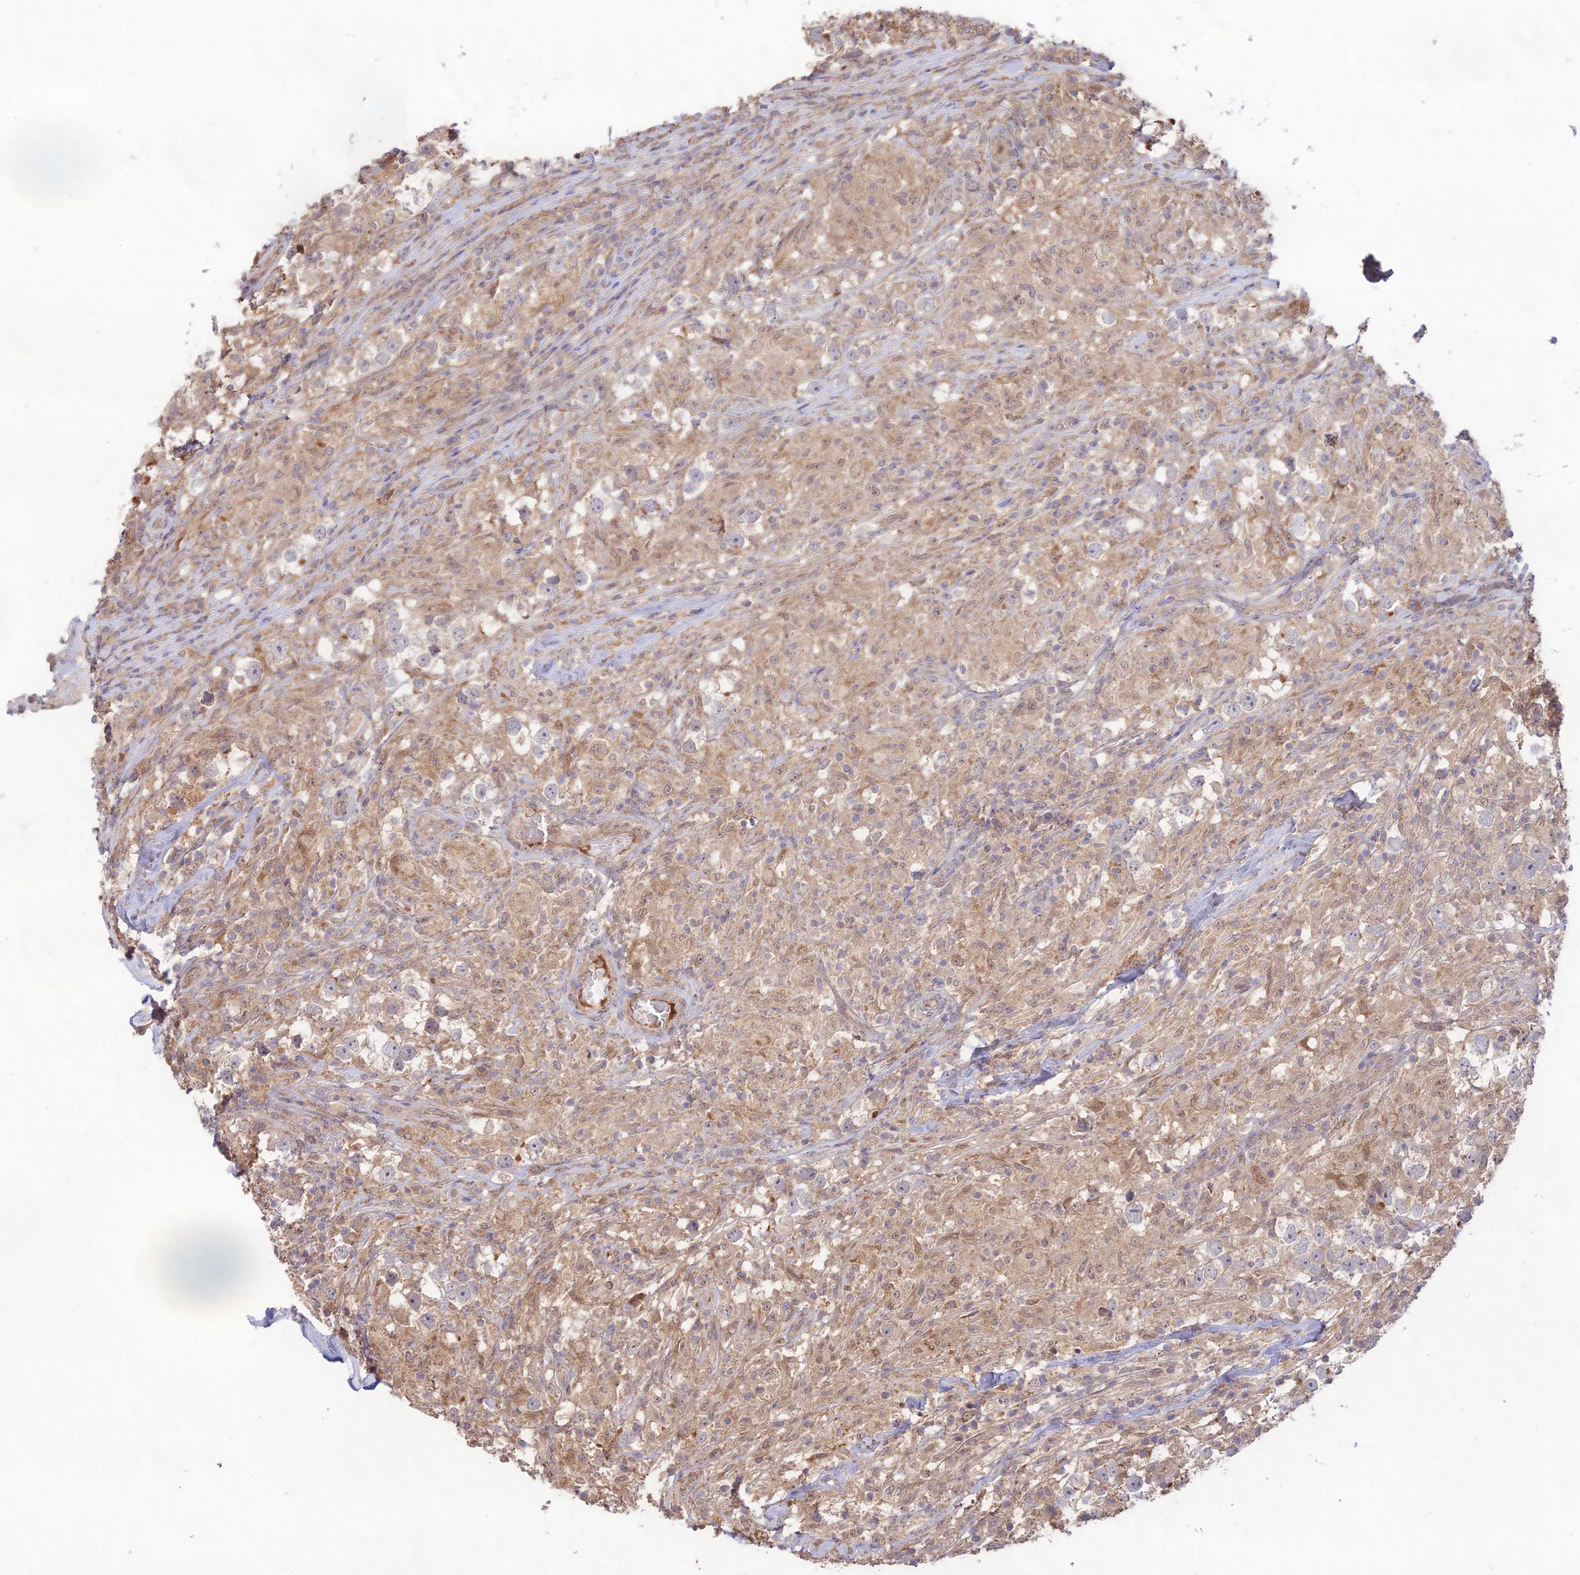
{"staining": {"intensity": "weak", "quantity": ">75%", "location": "cytoplasmic/membranous"}, "tissue": "testis cancer", "cell_type": "Tumor cells", "image_type": "cancer", "snomed": [{"axis": "morphology", "description": "Seminoma, NOS"}, {"axis": "topography", "description": "Testis"}], "caption": "Human testis cancer stained with a brown dye displays weak cytoplasmic/membranous positive staining in about >75% of tumor cells.", "gene": "CLCF1", "patient": {"sex": "male", "age": 46}}